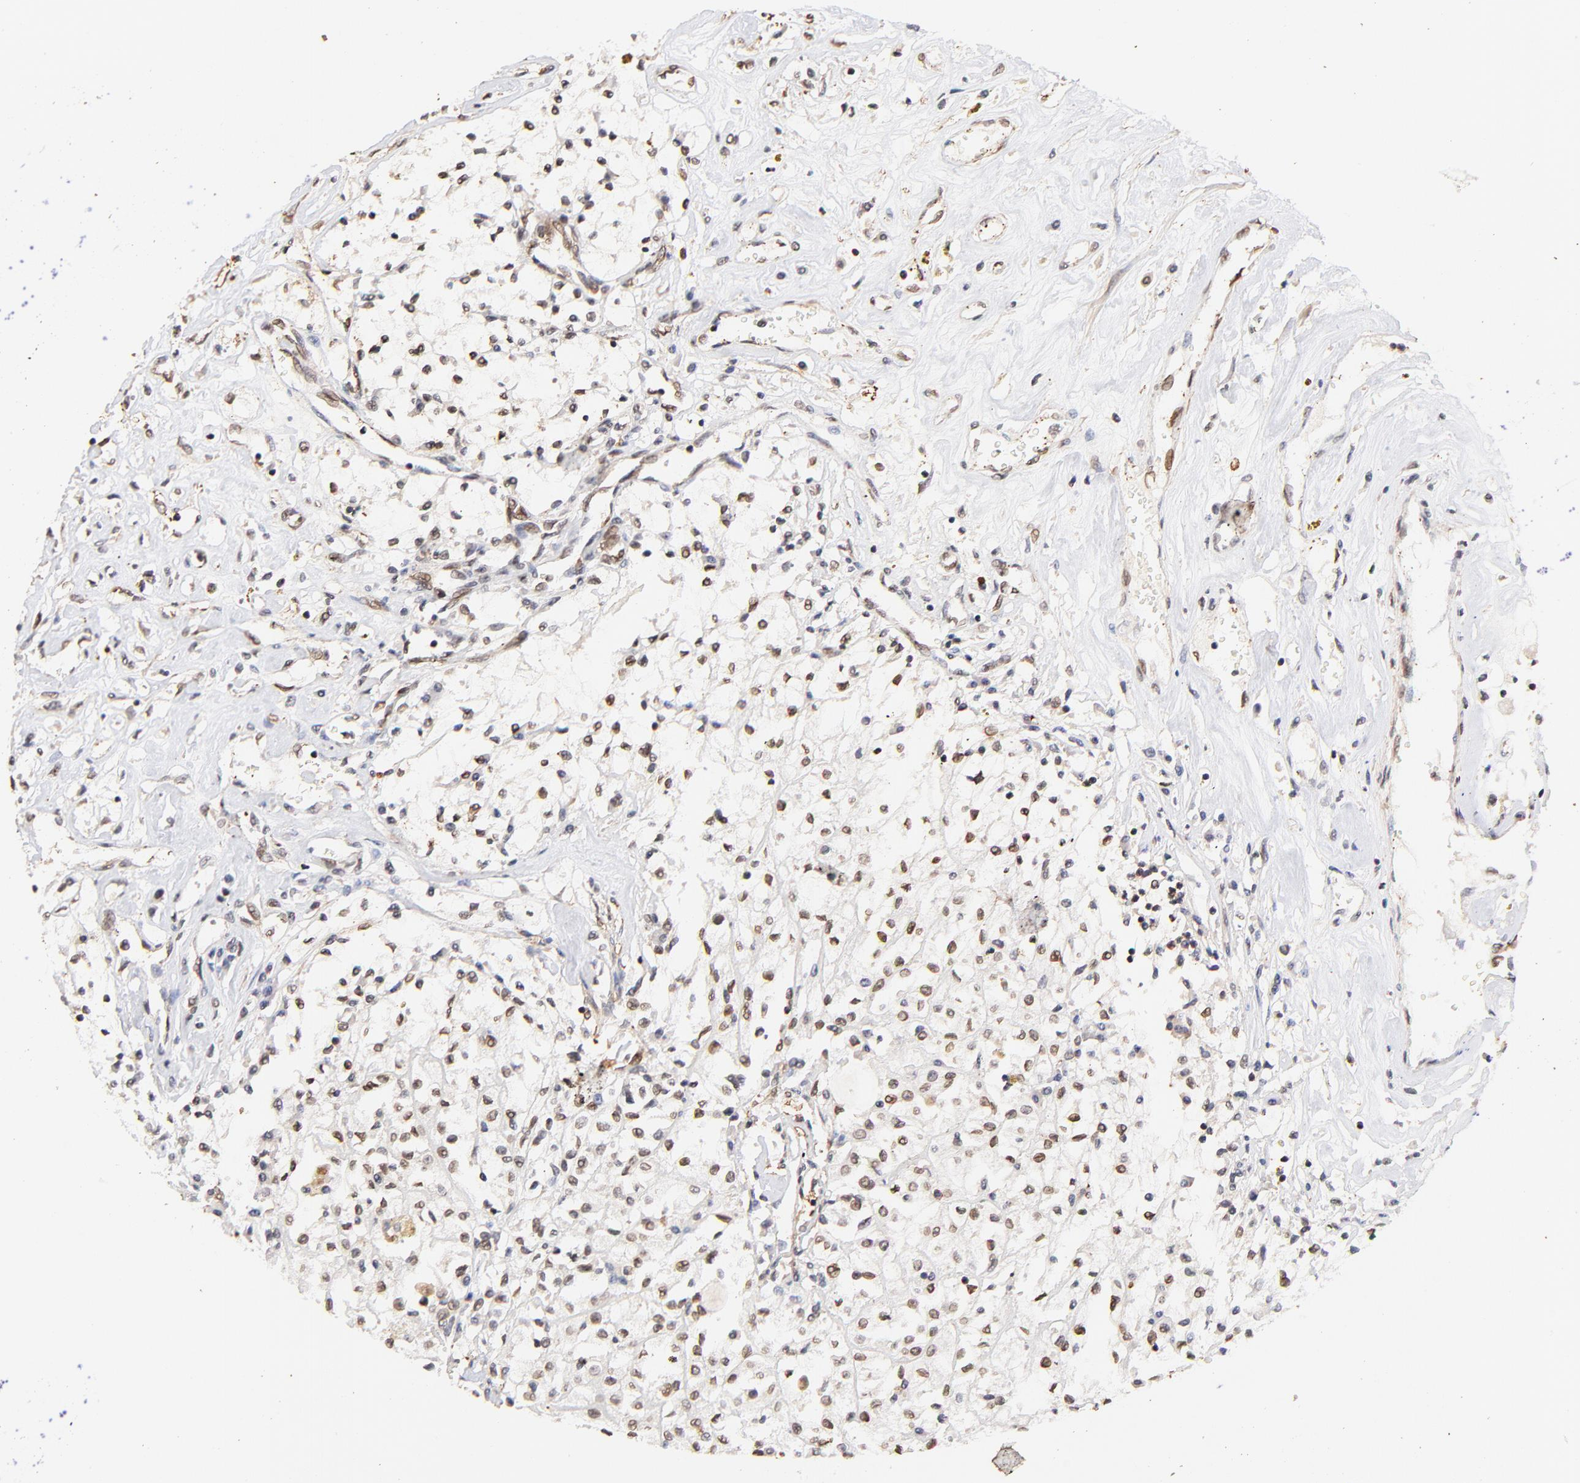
{"staining": {"intensity": "weak", "quantity": "25%-75%", "location": "cytoplasmic/membranous,nuclear"}, "tissue": "renal cancer", "cell_type": "Tumor cells", "image_type": "cancer", "snomed": [{"axis": "morphology", "description": "Adenocarcinoma, NOS"}, {"axis": "topography", "description": "Kidney"}], "caption": "Renal cancer (adenocarcinoma) stained with a protein marker shows weak staining in tumor cells.", "gene": "ZFP92", "patient": {"sex": "male", "age": 78}}